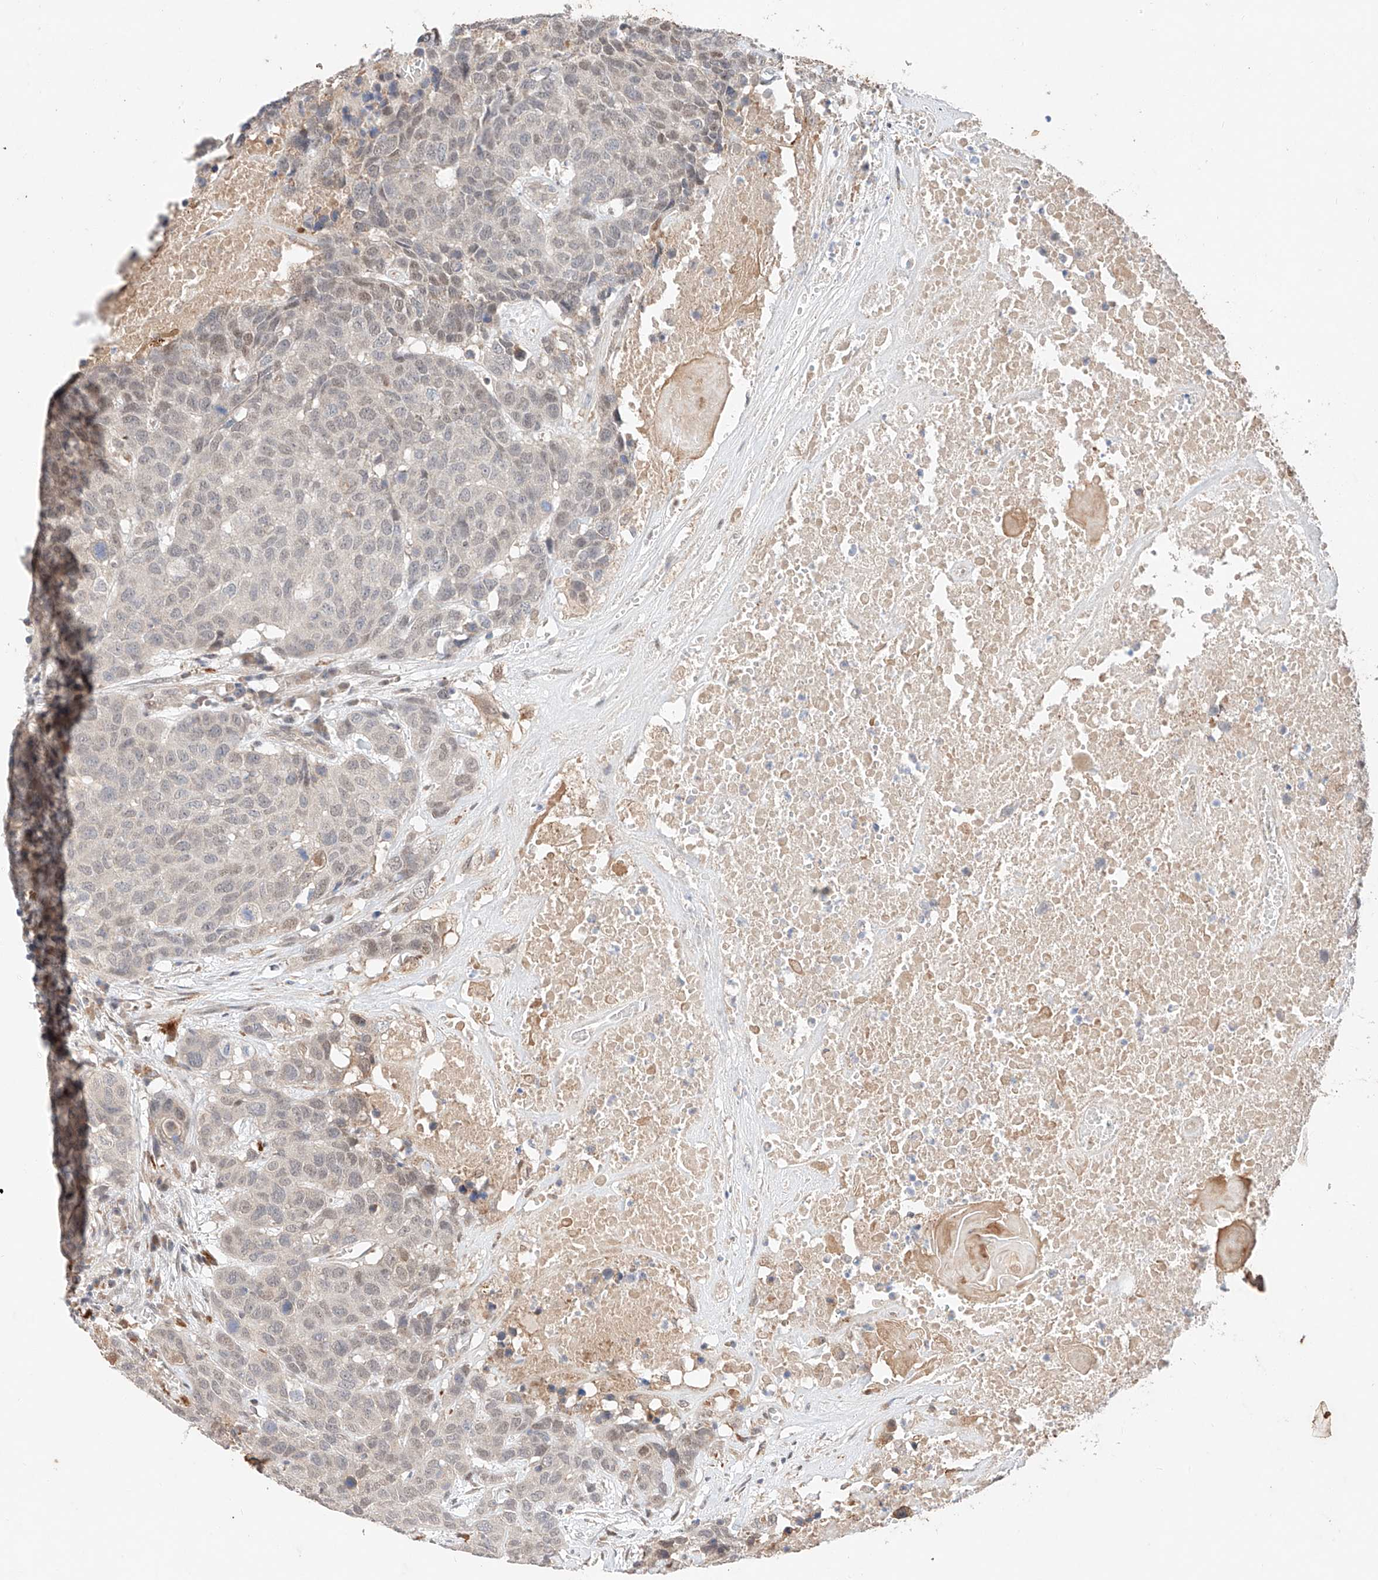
{"staining": {"intensity": "weak", "quantity": "<25%", "location": "nuclear"}, "tissue": "head and neck cancer", "cell_type": "Tumor cells", "image_type": "cancer", "snomed": [{"axis": "morphology", "description": "Squamous cell carcinoma, NOS"}, {"axis": "topography", "description": "Head-Neck"}], "caption": "This is an immunohistochemistry micrograph of head and neck cancer (squamous cell carcinoma). There is no expression in tumor cells.", "gene": "GCNT1", "patient": {"sex": "male", "age": 66}}